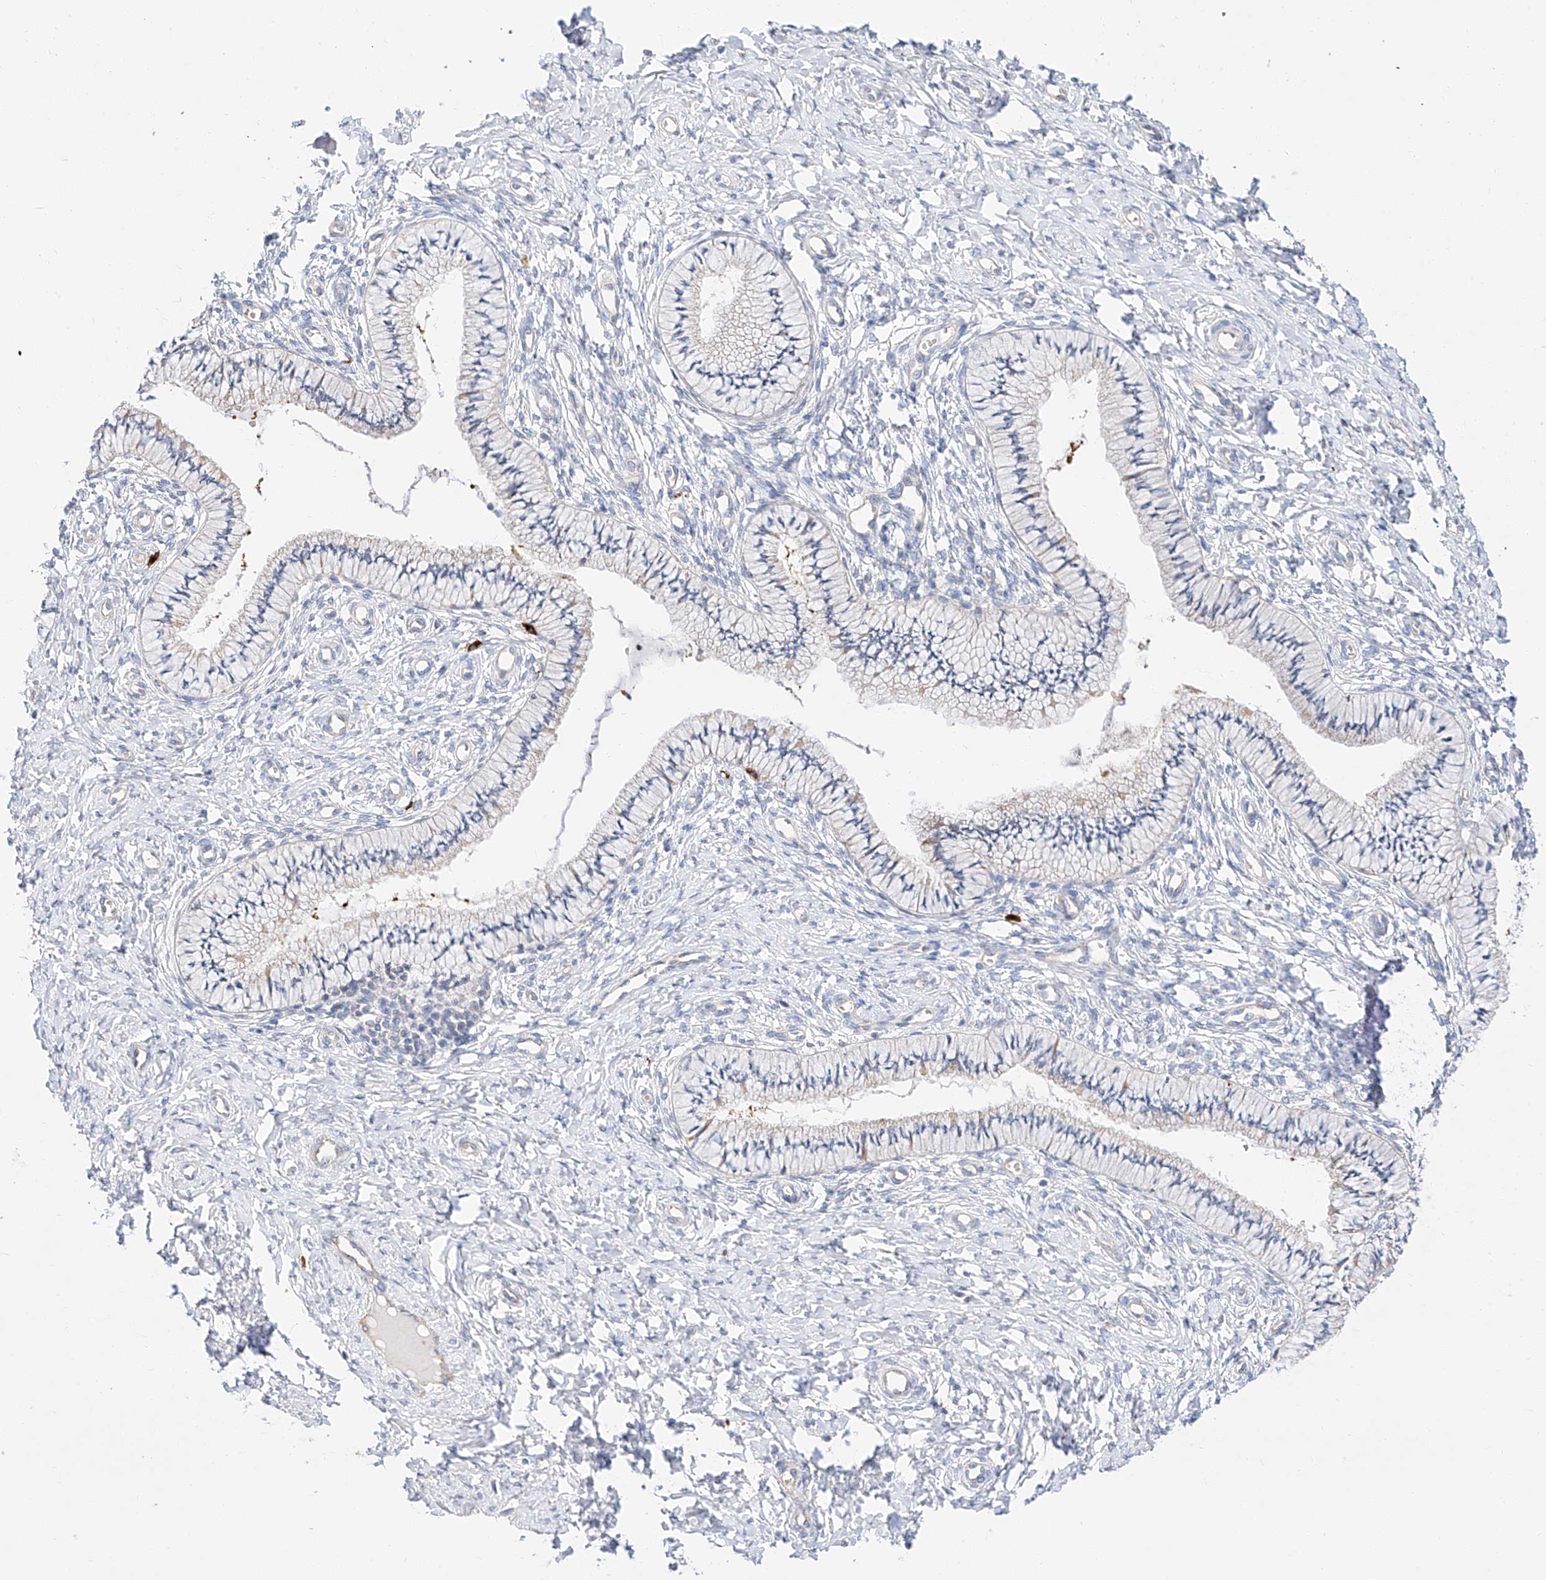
{"staining": {"intensity": "moderate", "quantity": "<25%", "location": "cytoplasmic/membranous"}, "tissue": "cervix", "cell_type": "Glandular cells", "image_type": "normal", "snomed": [{"axis": "morphology", "description": "Normal tissue, NOS"}, {"axis": "topography", "description": "Cervix"}], "caption": "Cervix stained for a protein reveals moderate cytoplasmic/membranous positivity in glandular cells. (IHC, brightfield microscopy, high magnification).", "gene": "GLMN", "patient": {"sex": "female", "age": 36}}